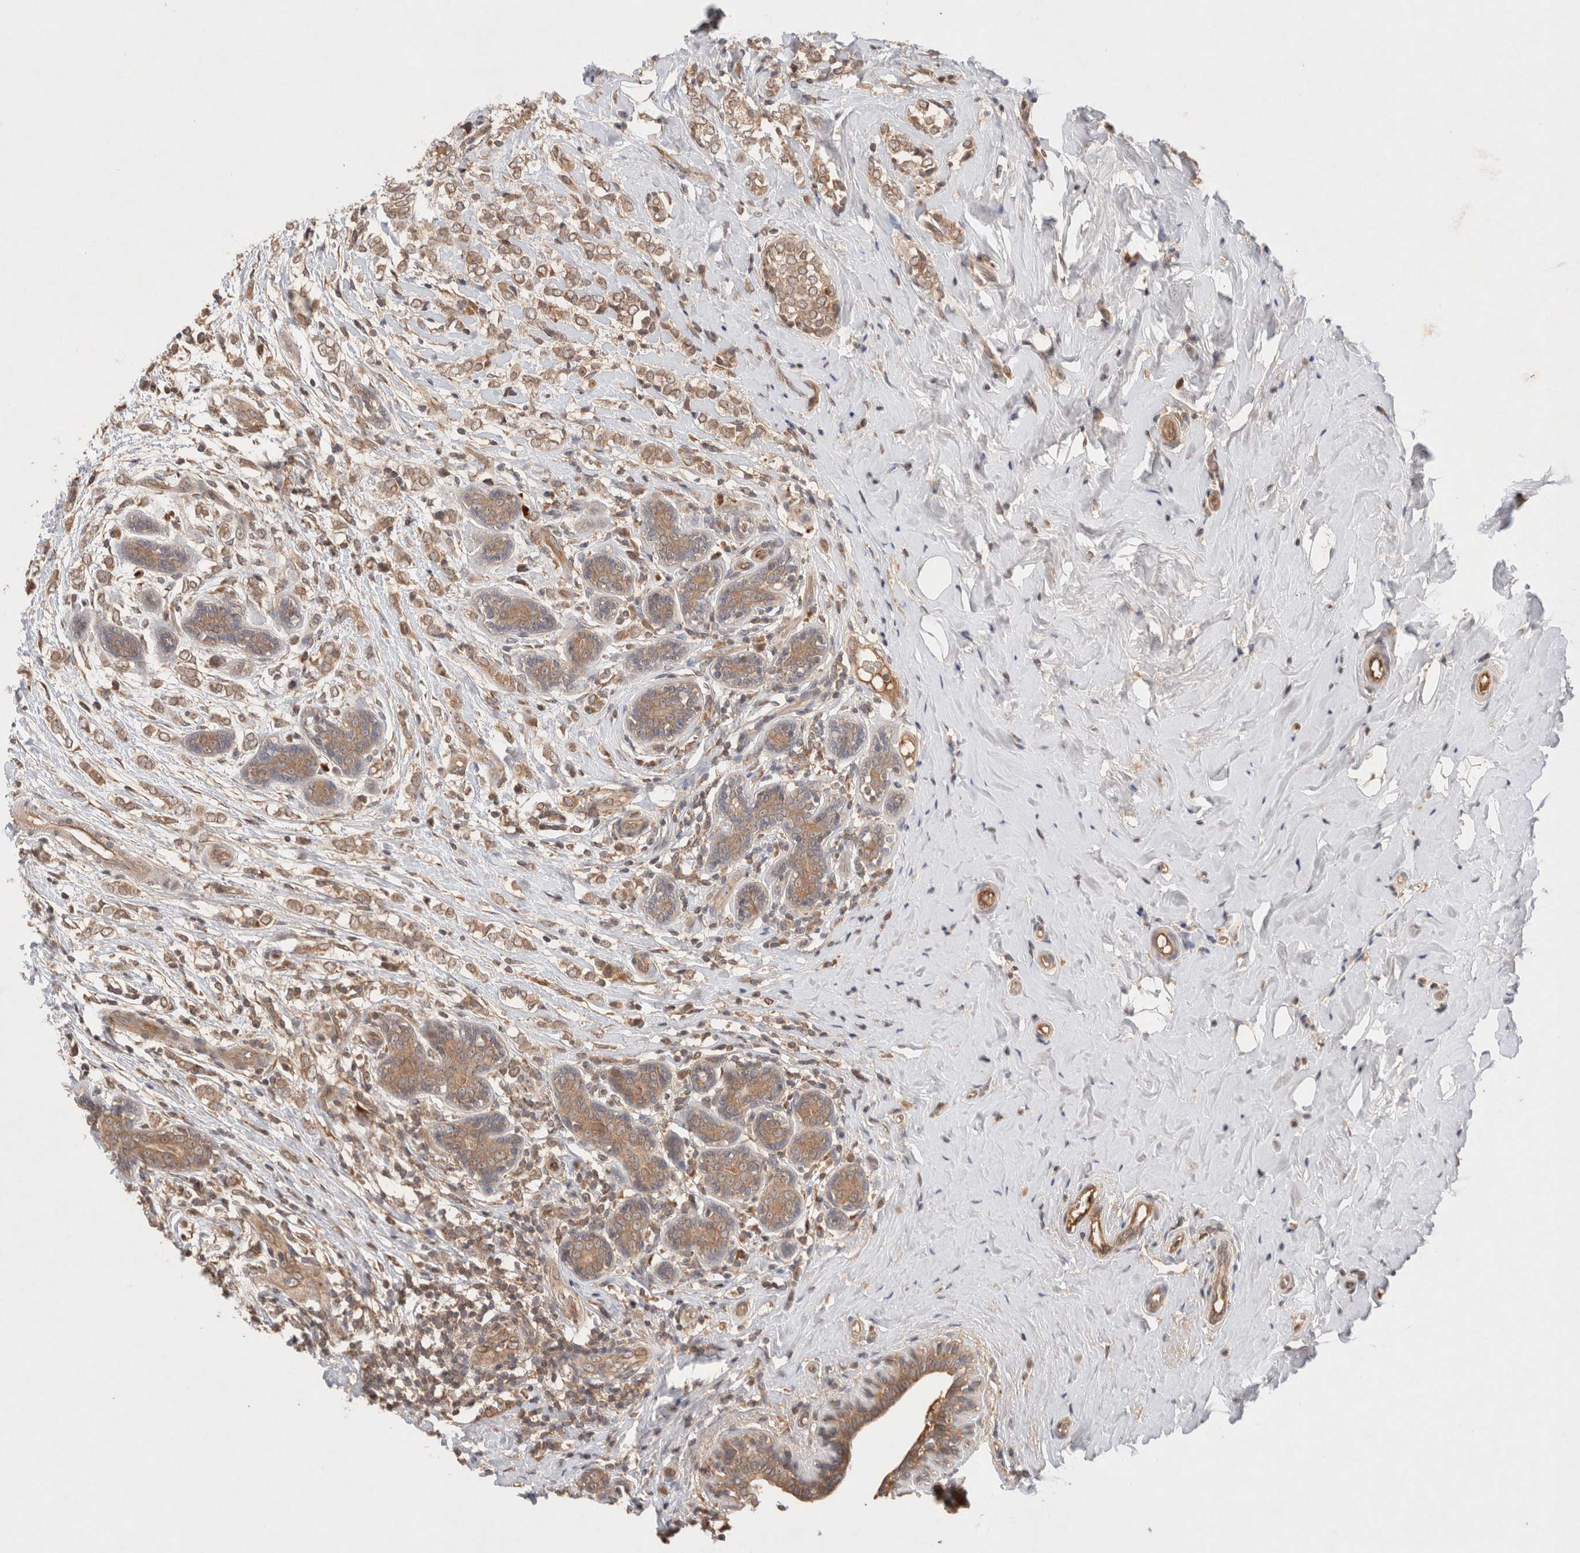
{"staining": {"intensity": "moderate", "quantity": ">75%", "location": "cytoplasmic/membranous"}, "tissue": "breast cancer", "cell_type": "Tumor cells", "image_type": "cancer", "snomed": [{"axis": "morphology", "description": "Normal tissue, NOS"}, {"axis": "morphology", "description": "Lobular carcinoma"}, {"axis": "topography", "description": "Breast"}], "caption": "Protein expression analysis of human lobular carcinoma (breast) reveals moderate cytoplasmic/membranous expression in about >75% of tumor cells. Using DAB (3,3'-diaminobenzidine) (brown) and hematoxylin (blue) stains, captured at high magnification using brightfield microscopy.", "gene": "KLHL20", "patient": {"sex": "female", "age": 47}}